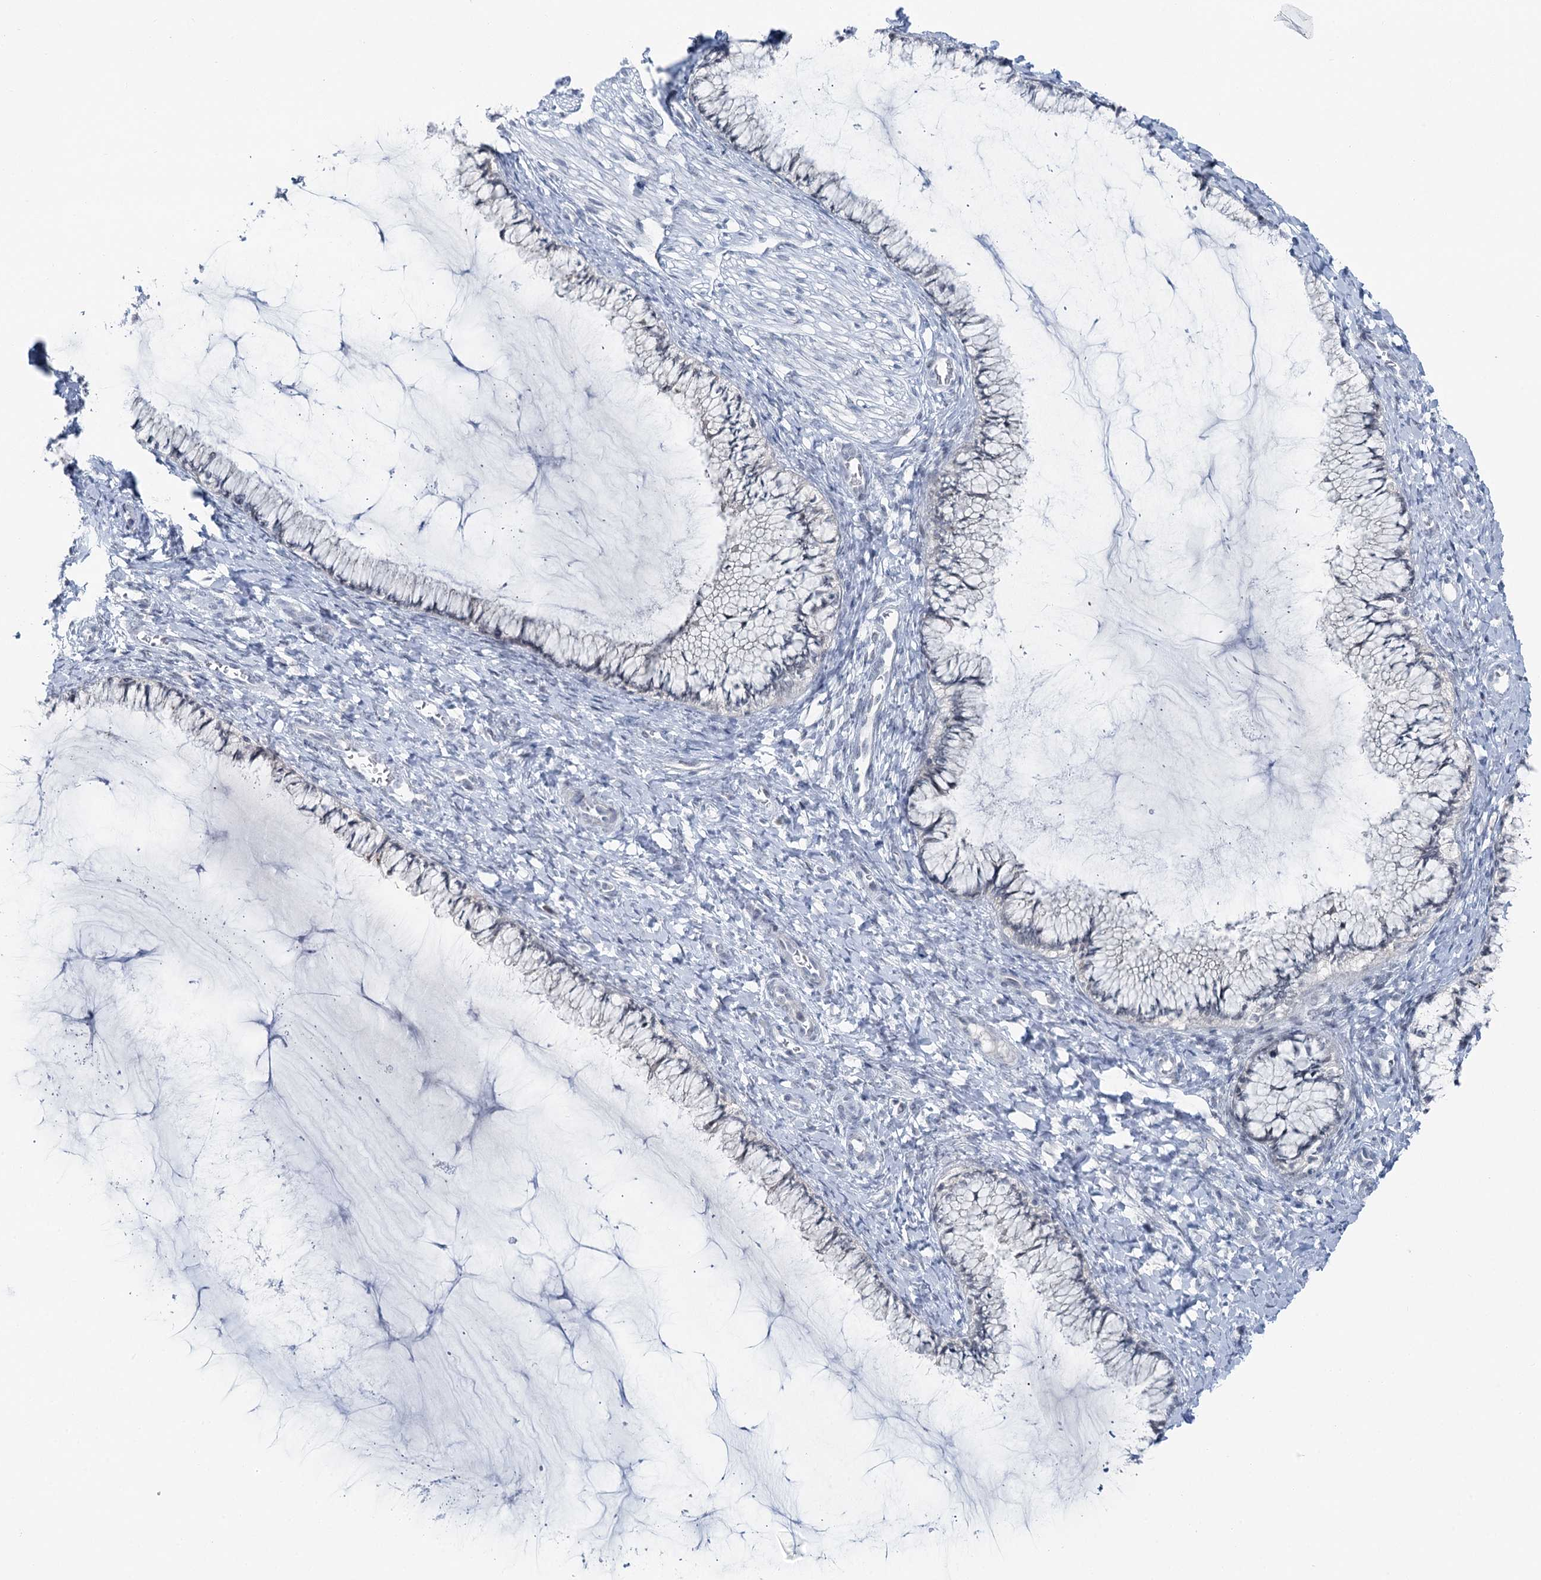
{"staining": {"intensity": "negative", "quantity": "none", "location": "none"}, "tissue": "cervix", "cell_type": "Glandular cells", "image_type": "normal", "snomed": [{"axis": "morphology", "description": "Normal tissue, NOS"}, {"axis": "morphology", "description": "Adenocarcinoma, NOS"}, {"axis": "topography", "description": "Cervix"}], "caption": "DAB immunohistochemical staining of unremarkable cervix displays no significant expression in glandular cells.", "gene": "STEEP1", "patient": {"sex": "female", "age": 29}}